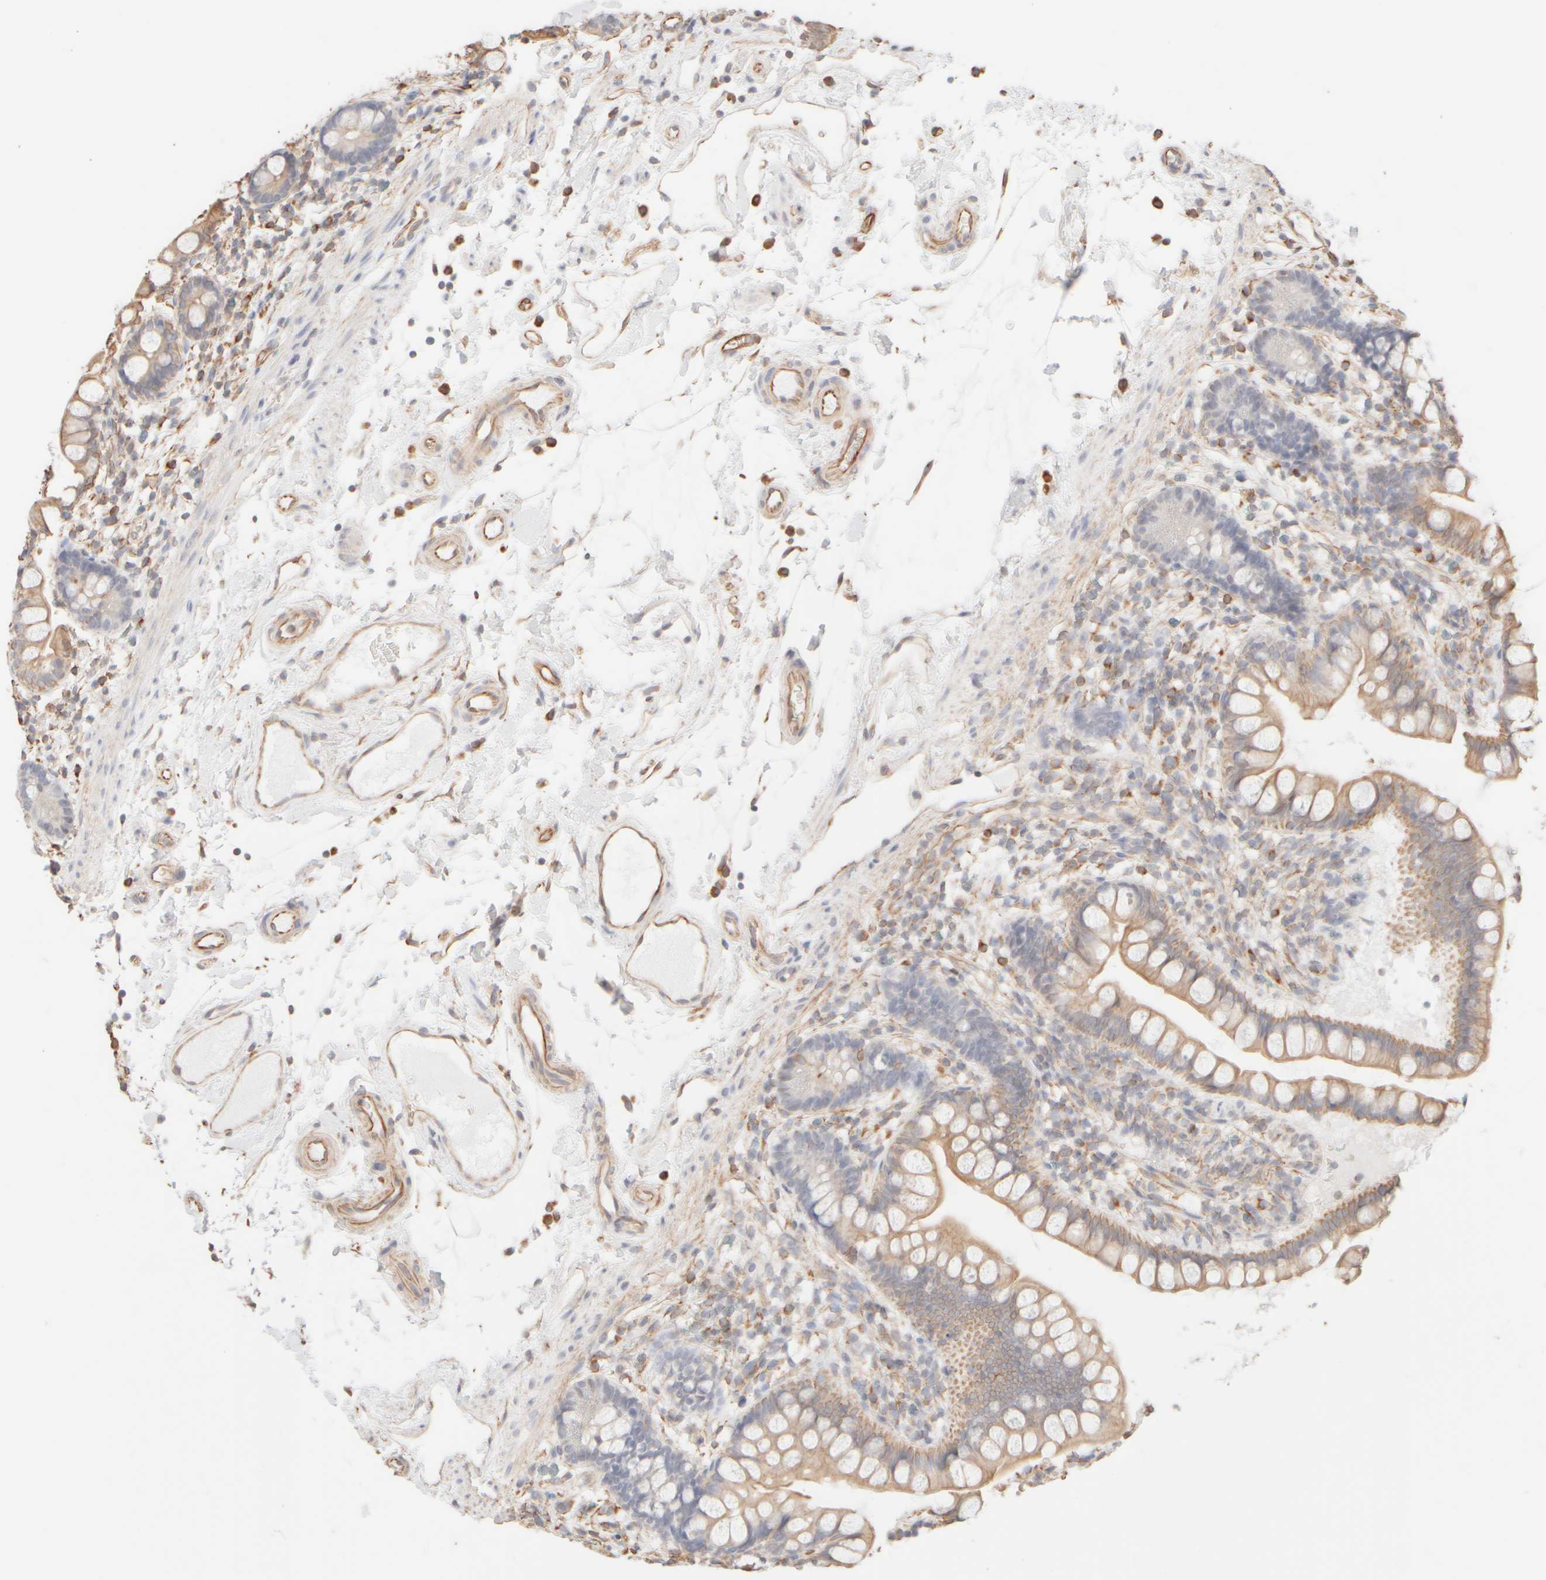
{"staining": {"intensity": "weak", "quantity": ">75%", "location": "cytoplasmic/membranous"}, "tissue": "small intestine", "cell_type": "Glandular cells", "image_type": "normal", "snomed": [{"axis": "morphology", "description": "Normal tissue, NOS"}, {"axis": "topography", "description": "Small intestine"}], "caption": "Immunohistochemistry (IHC) micrograph of benign small intestine: small intestine stained using immunohistochemistry reveals low levels of weak protein expression localized specifically in the cytoplasmic/membranous of glandular cells, appearing as a cytoplasmic/membranous brown color.", "gene": "KRT15", "patient": {"sex": "female", "age": 84}}